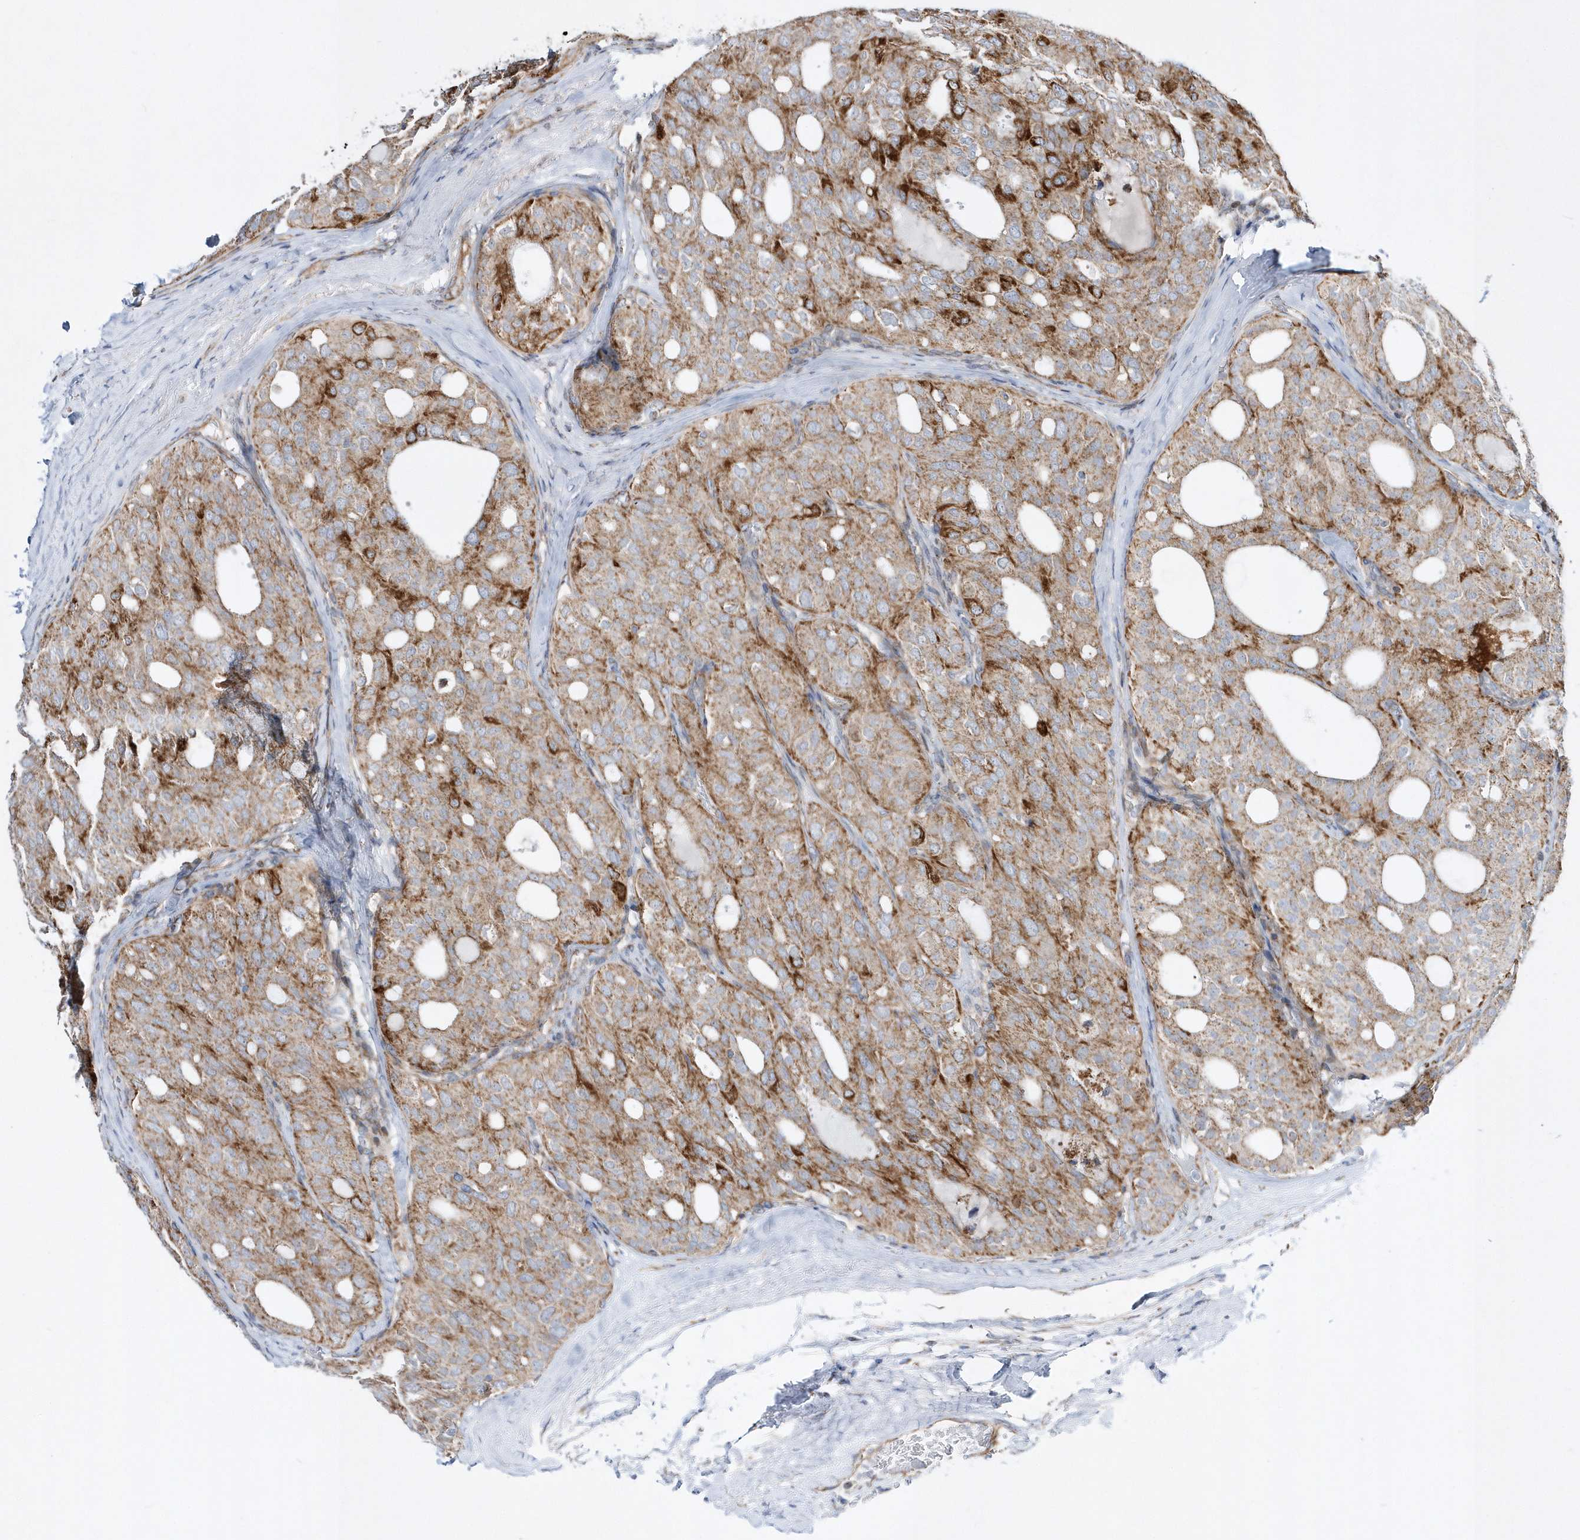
{"staining": {"intensity": "moderate", "quantity": ">75%", "location": "cytoplasmic/membranous"}, "tissue": "thyroid cancer", "cell_type": "Tumor cells", "image_type": "cancer", "snomed": [{"axis": "morphology", "description": "Follicular adenoma carcinoma, NOS"}, {"axis": "topography", "description": "Thyroid gland"}], "caption": "Thyroid cancer (follicular adenoma carcinoma) stained for a protein demonstrates moderate cytoplasmic/membranous positivity in tumor cells.", "gene": "OPA1", "patient": {"sex": "male", "age": 75}}